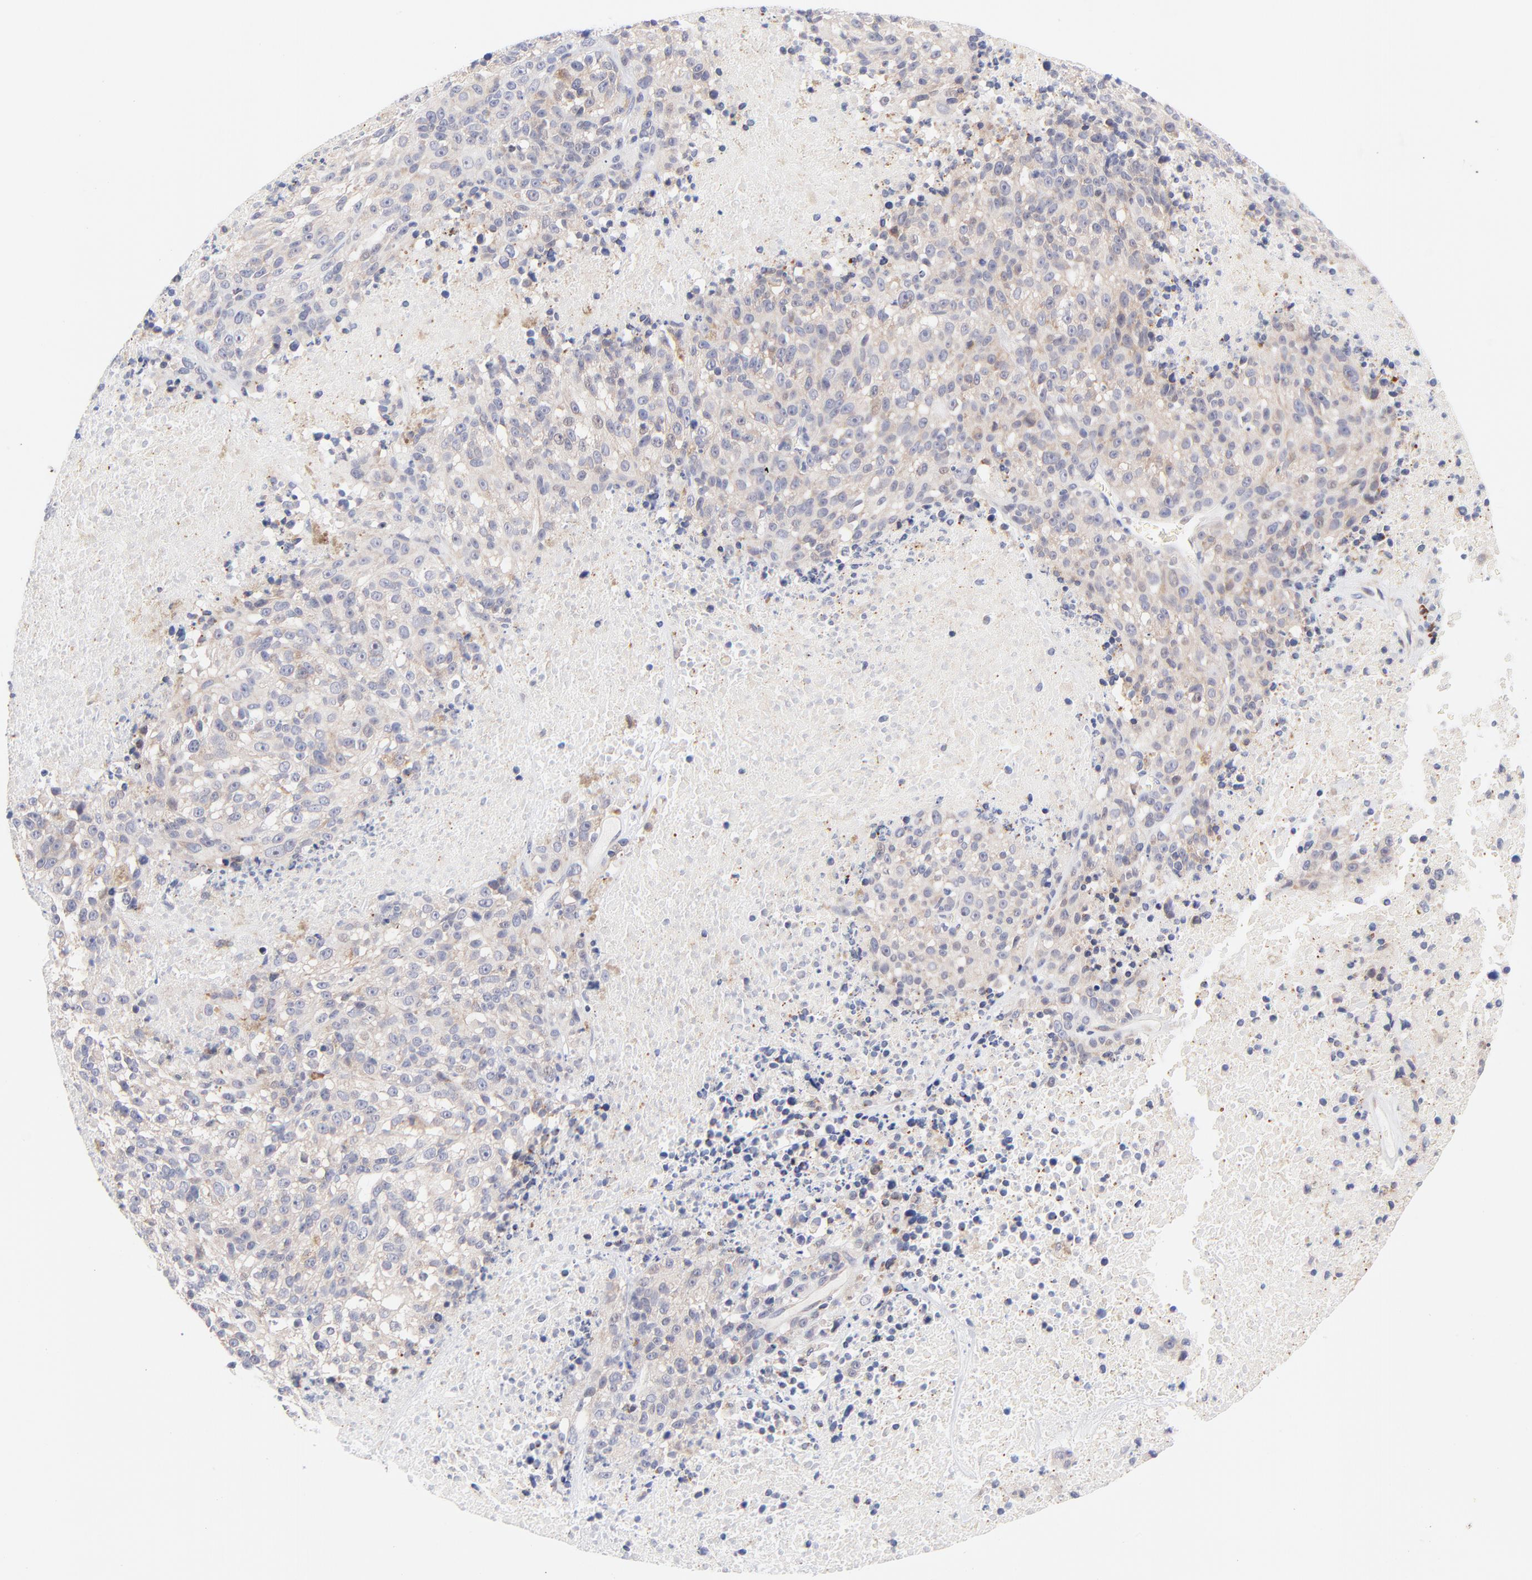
{"staining": {"intensity": "weak", "quantity": ">75%", "location": "cytoplasmic/membranous"}, "tissue": "melanoma", "cell_type": "Tumor cells", "image_type": "cancer", "snomed": [{"axis": "morphology", "description": "Malignant melanoma, Metastatic site"}, {"axis": "topography", "description": "Cerebral cortex"}], "caption": "Malignant melanoma (metastatic site) was stained to show a protein in brown. There is low levels of weak cytoplasmic/membranous staining in about >75% of tumor cells. Nuclei are stained in blue.", "gene": "AFF2", "patient": {"sex": "female", "age": 52}}